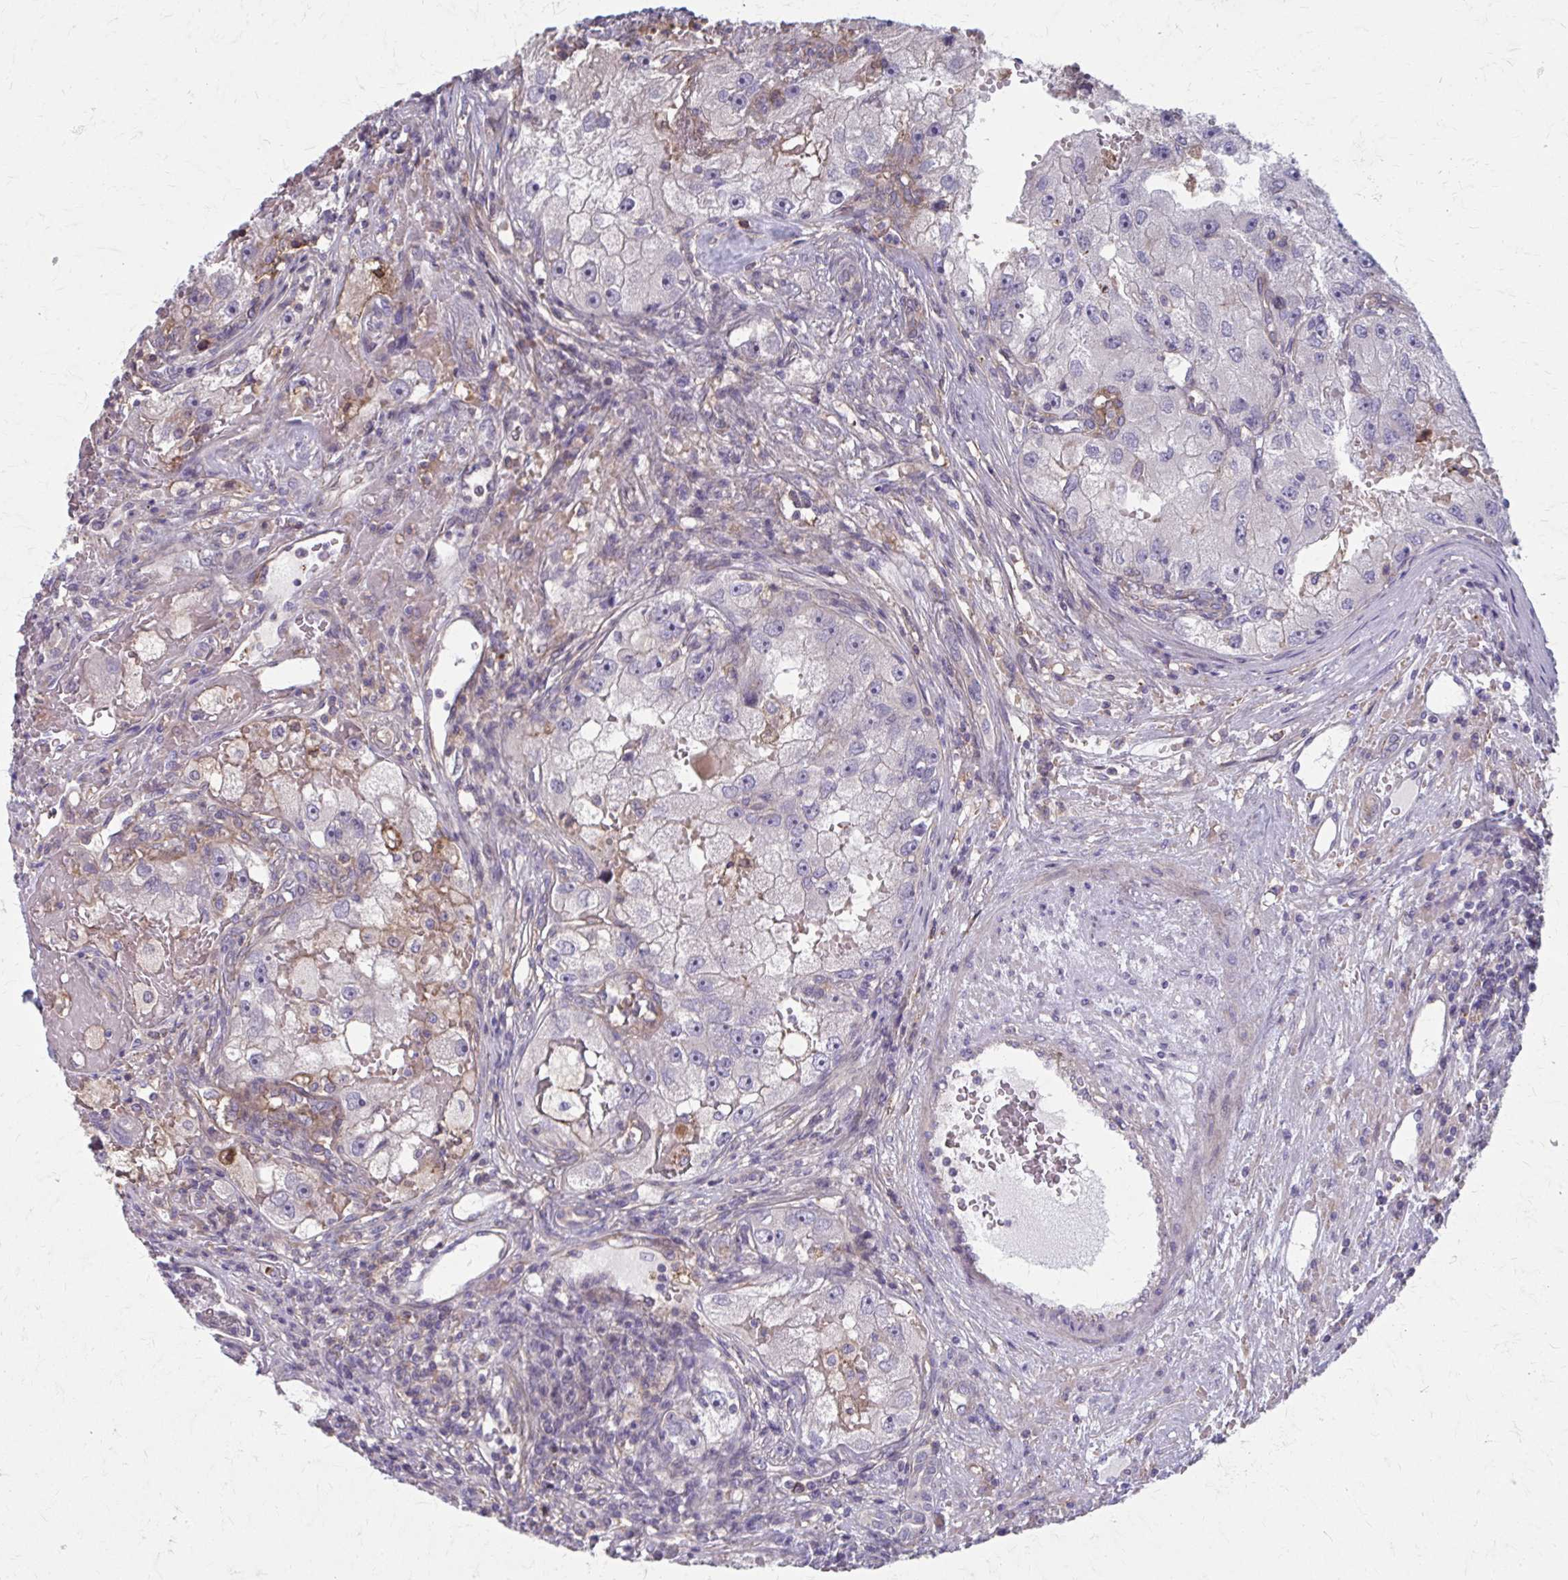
{"staining": {"intensity": "negative", "quantity": "none", "location": "none"}, "tissue": "renal cancer", "cell_type": "Tumor cells", "image_type": "cancer", "snomed": [{"axis": "morphology", "description": "Adenocarcinoma, NOS"}, {"axis": "topography", "description": "Kidney"}], "caption": "Adenocarcinoma (renal) stained for a protein using IHC exhibits no positivity tumor cells.", "gene": "MMP14", "patient": {"sex": "male", "age": 63}}